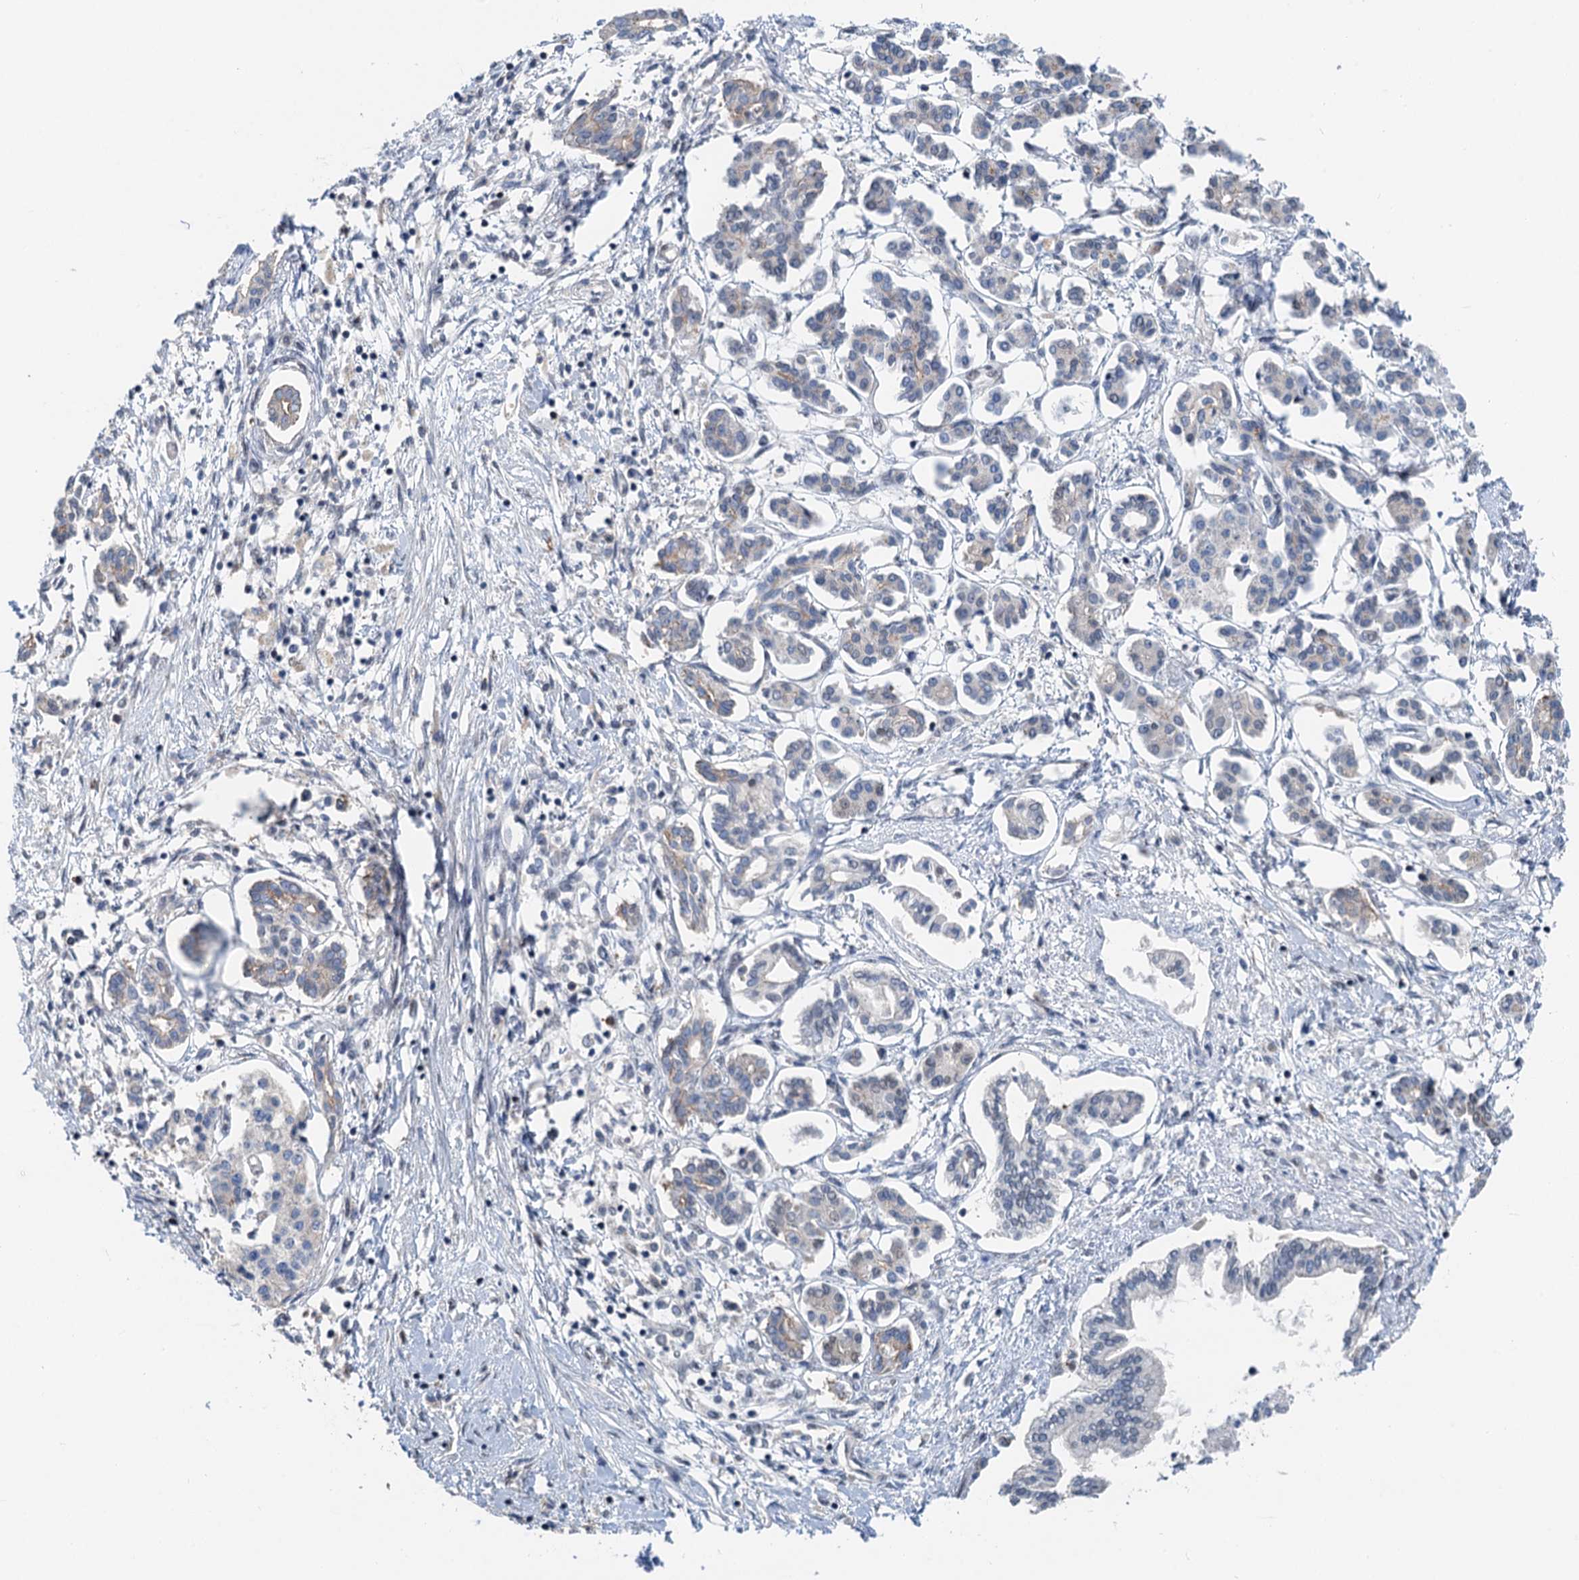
{"staining": {"intensity": "weak", "quantity": "<25%", "location": "cytoplasmic/membranous"}, "tissue": "pancreatic cancer", "cell_type": "Tumor cells", "image_type": "cancer", "snomed": [{"axis": "morphology", "description": "Adenocarcinoma, NOS"}, {"axis": "topography", "description": "Pancreas"}], "caption": "Immunohistochemistry micrograph of neoplastic tissue: pancreatic cancer (adenocarcinoma) stained with DAB (3,3'-diaminobenzidine) reveals no significant protein positivity in tumor cells.", "gene": "CFDP1", "patient": {"sex": "female", "age": 50}}